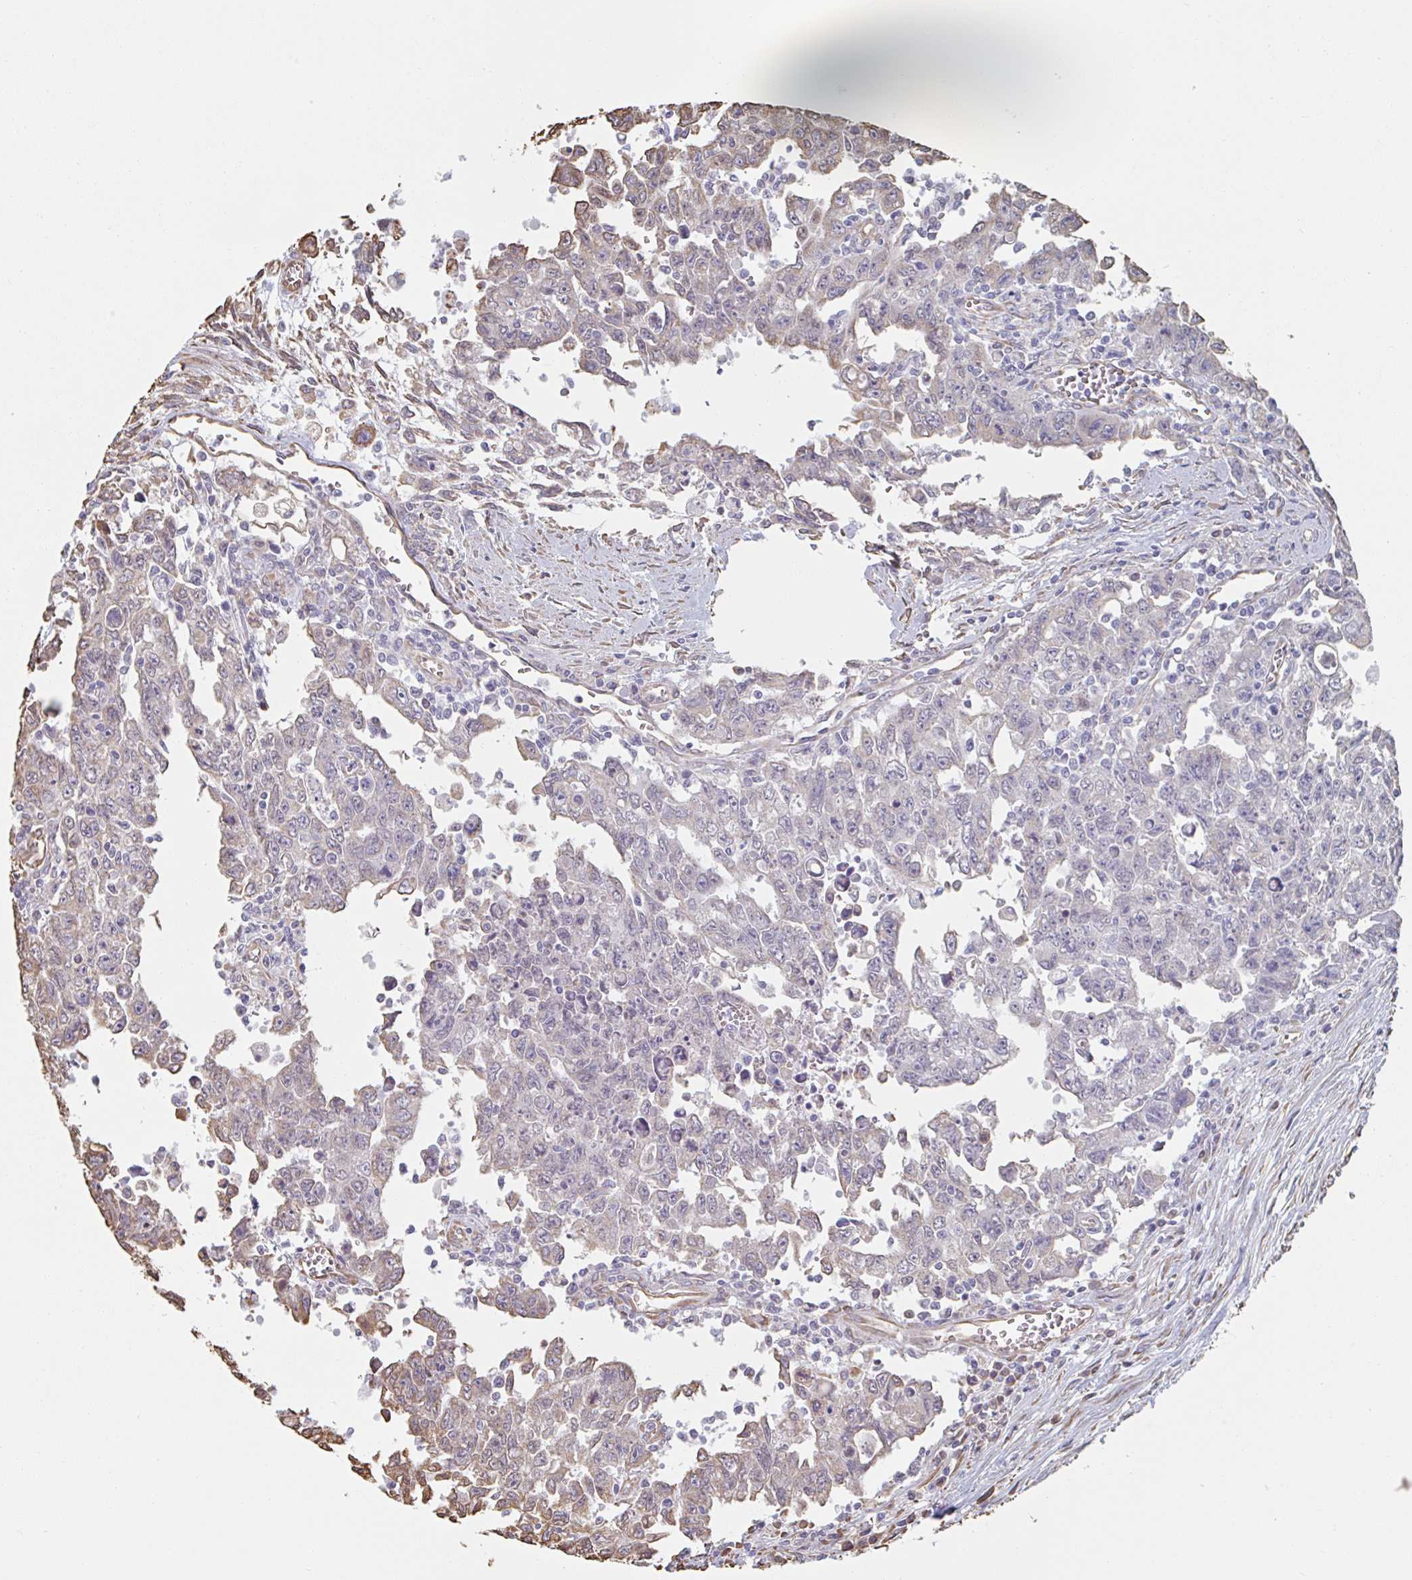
{"staining": {"intensity": "moderate", "quantity": "<25%", "location": "cytoplasmic/membranous"}, "tissue": "testis cancer", "cell_type": "Tumor cells", "image_type": "cancer", "snomed": [{"axis": "morphology", "description": "Carcinoma, Embryonal, NOS"}, {"axis": "topography", "description": "Testis"}], "caption": "A high-resolution histopathology image shows immunohistochemistry staining of testis cancer (embryonal carcinoma), which shows moderate cytoplasmic/membranous positivity in about <25% of tumor cells. (Stains: DAB in brown, nuclei in blue, Microscopy: brightfield microscopy at high magnification).", "gene": "RAB5IF", "patient": {"sex": "male", "age": 24}}